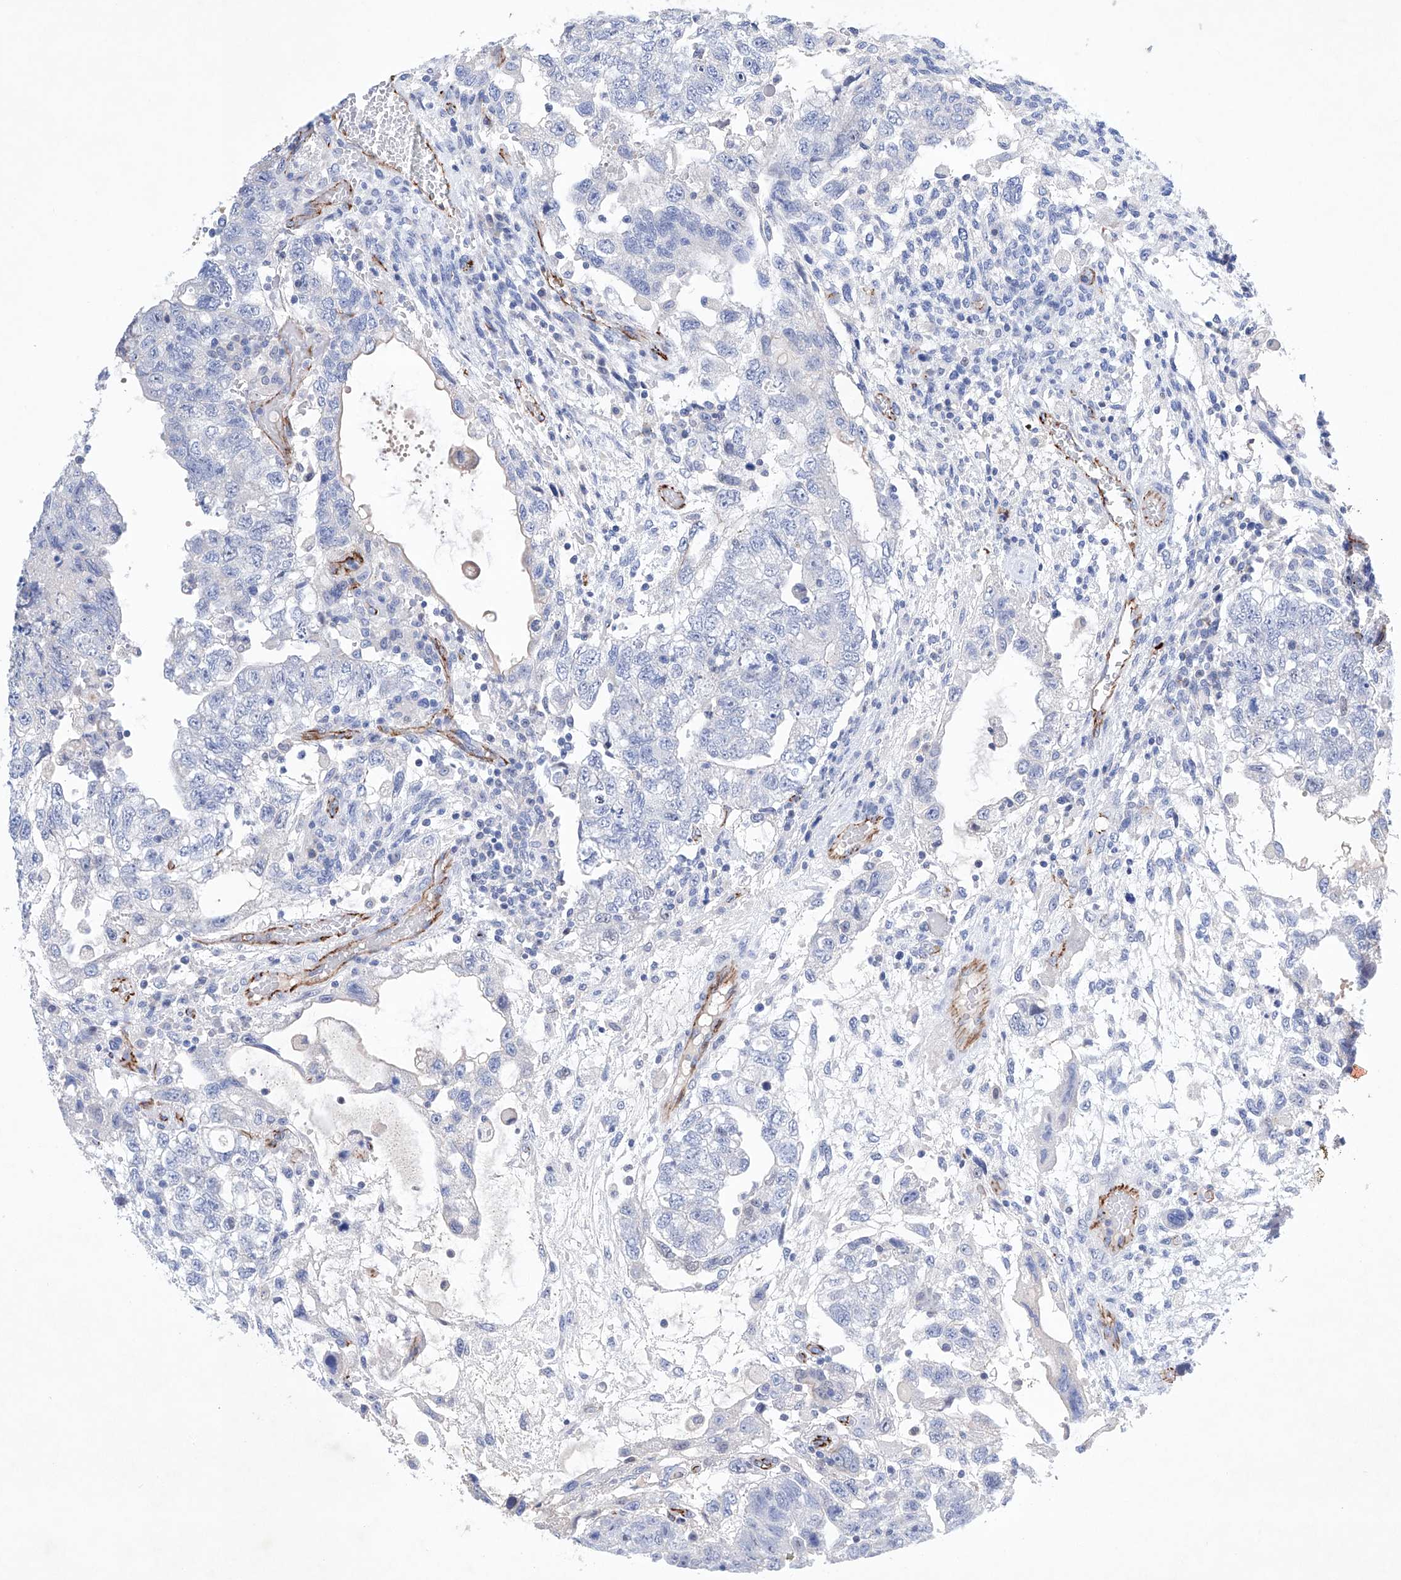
{"staining": {"intensity": "negative", "quantity": "none", "location": "none"}, "tissue": "testis cancer", "cell_type": "Tumor cells", "image_type": "cancer", "snomed": [{"axis": "morphology", "description": "Carcinoma, Embryonal, NOS"}, {"axis": "topography", "description": "Testis"}], "caption": "Tumor cells are negative for brown protein staining in testis cancer.", "gene": "ETV7", "patient": {"sex": "male", "age": 36}}